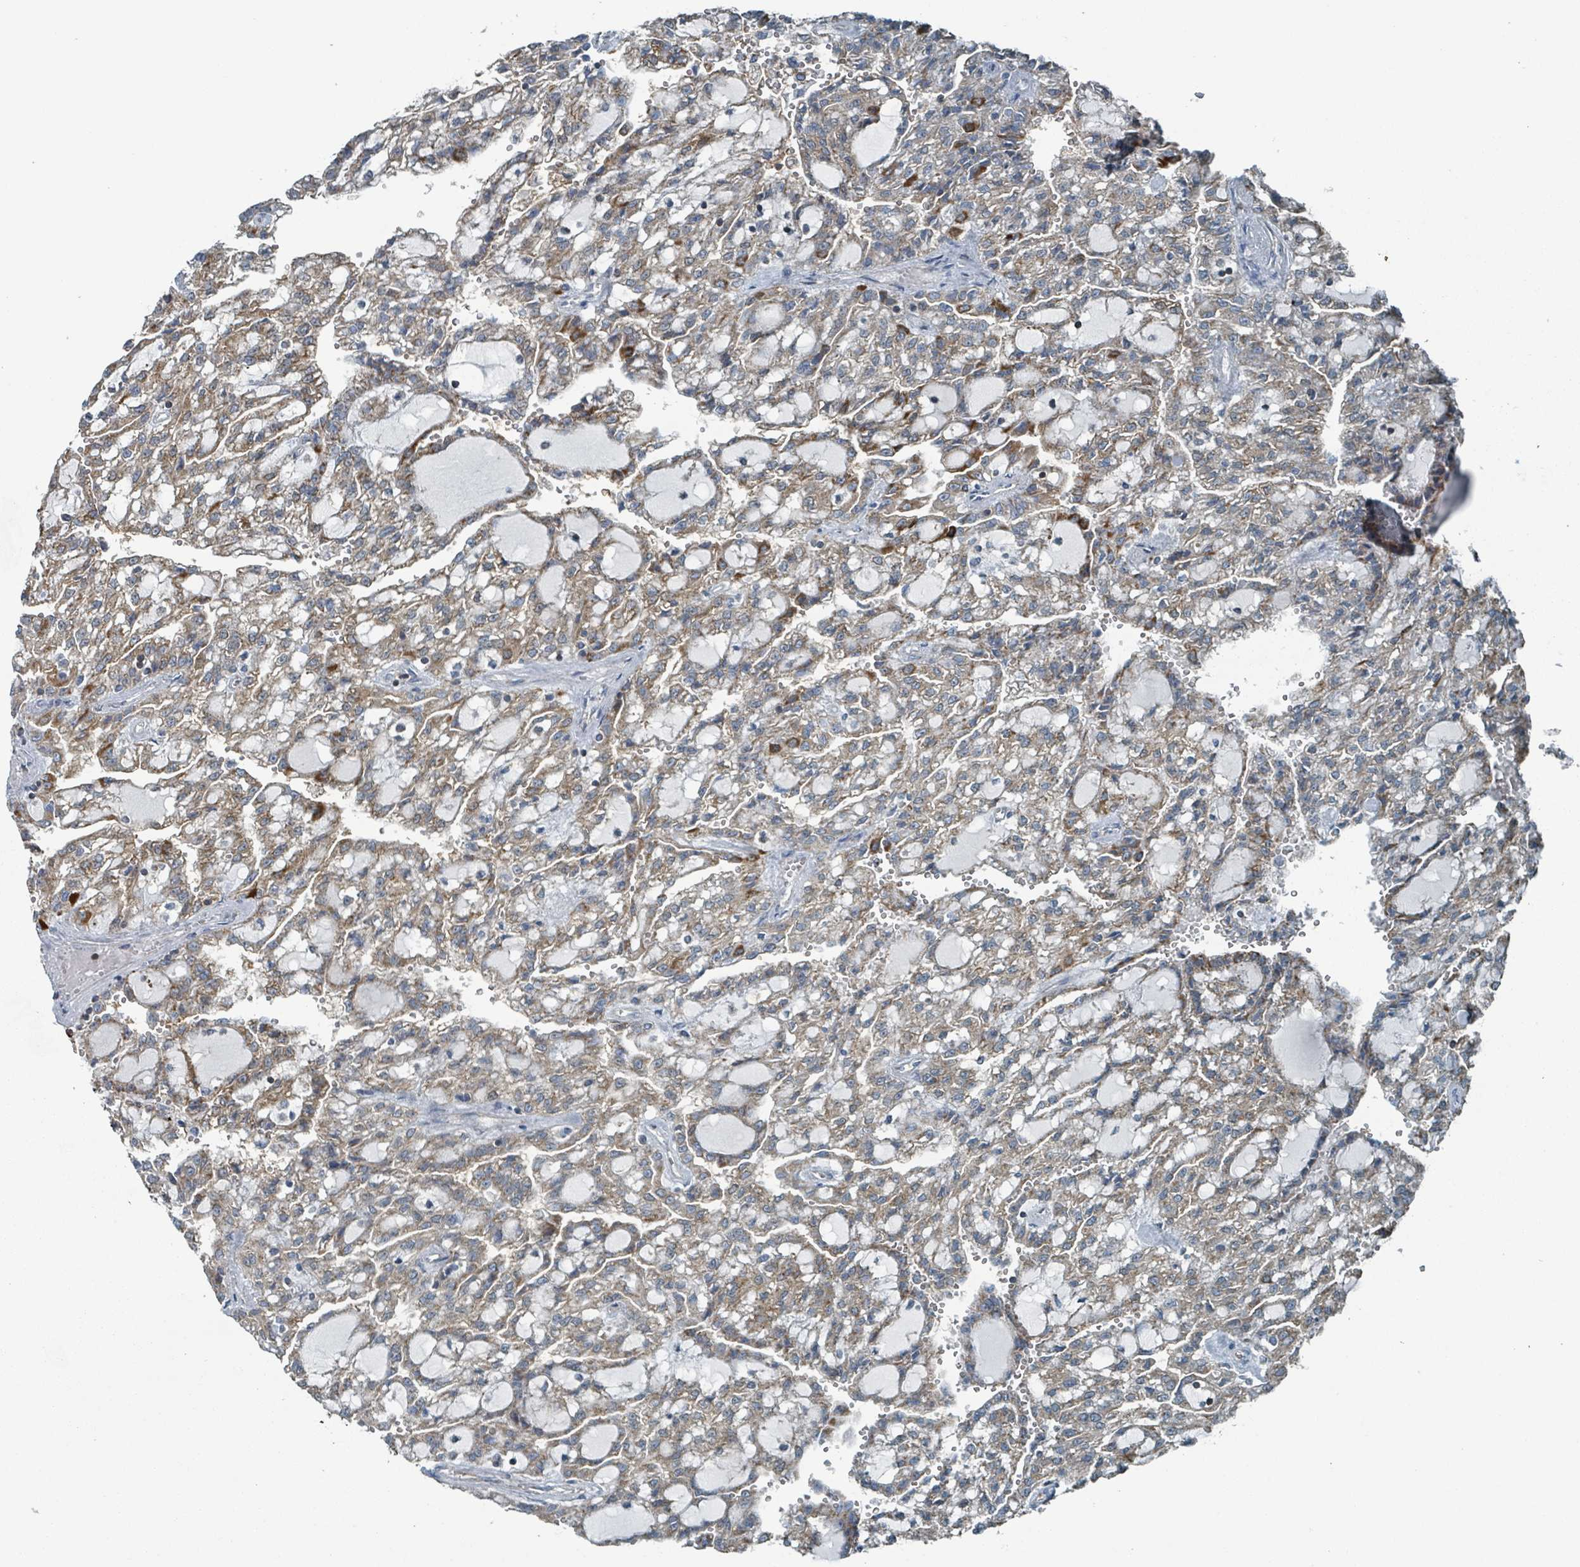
{"staining": {"intensity": "weak", "quantity": ">75%", "location": "cytoplasmic/membranous"}, "tissue": "renal cancer", "cell_type": "Tumor cells", "image_type": "cancer", "snomed": [{"axis": "morphology", "description": "Adenocarcinoma, NOS"}, {"axis": "topography", "description": "Kidney"}], "caption": "This histopathology image exhibits adenocarcinoma (renal) stained with immunohistochemistry to label a protein in brown. The cytoplasmic/membranous of tumor cells show weak positivity for the protein. Nuclei are counter-stained blue.", "gene": "ABHD18", "patient": {"sex": "male", "age": 63}}